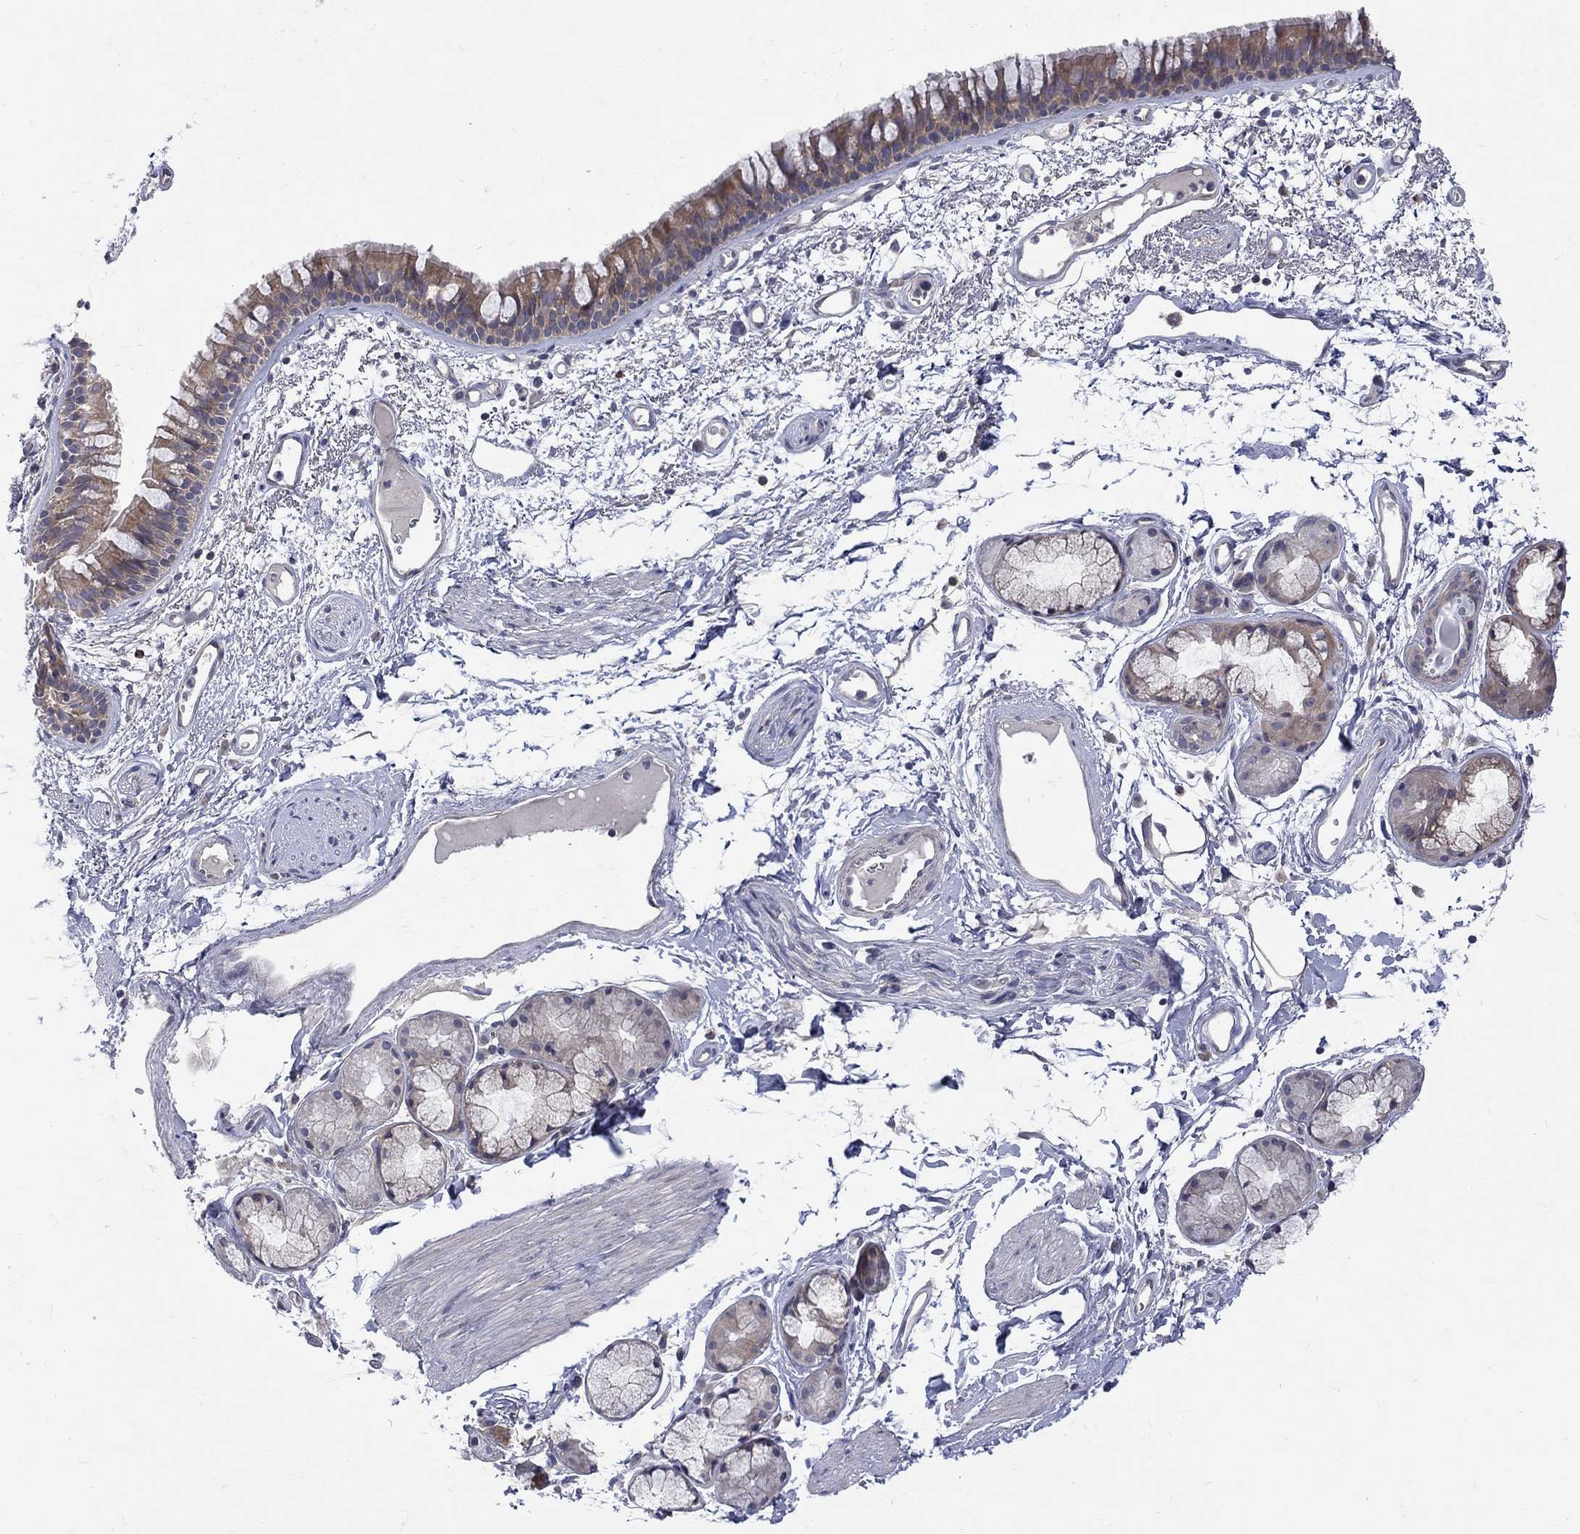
{"staining": {"intensity": "moderate", "quantity": "25%-75%", "location": "cytoplasmic/membranous"}, "tissue": "bronchus", "cell_type": "Respiratory epithelial cells", "image_type": "normal", "snomed": [{"axis": "morphology", "description": "Normal tissue, NOS"}, {"axis": "topography", "description": "Cartilage tissue"}, {"axis": "topography", "description": "Bronchus"}], "caption": "Immunohistochemical staining of unremarkable bronchus demonstrates medium levels of moderate cytoplasmic/membranous expression in about 25%-75% of respiratory epithelial cells.", "gene": "SH2B1", "patient": {"sex": "male", "age": 66}}